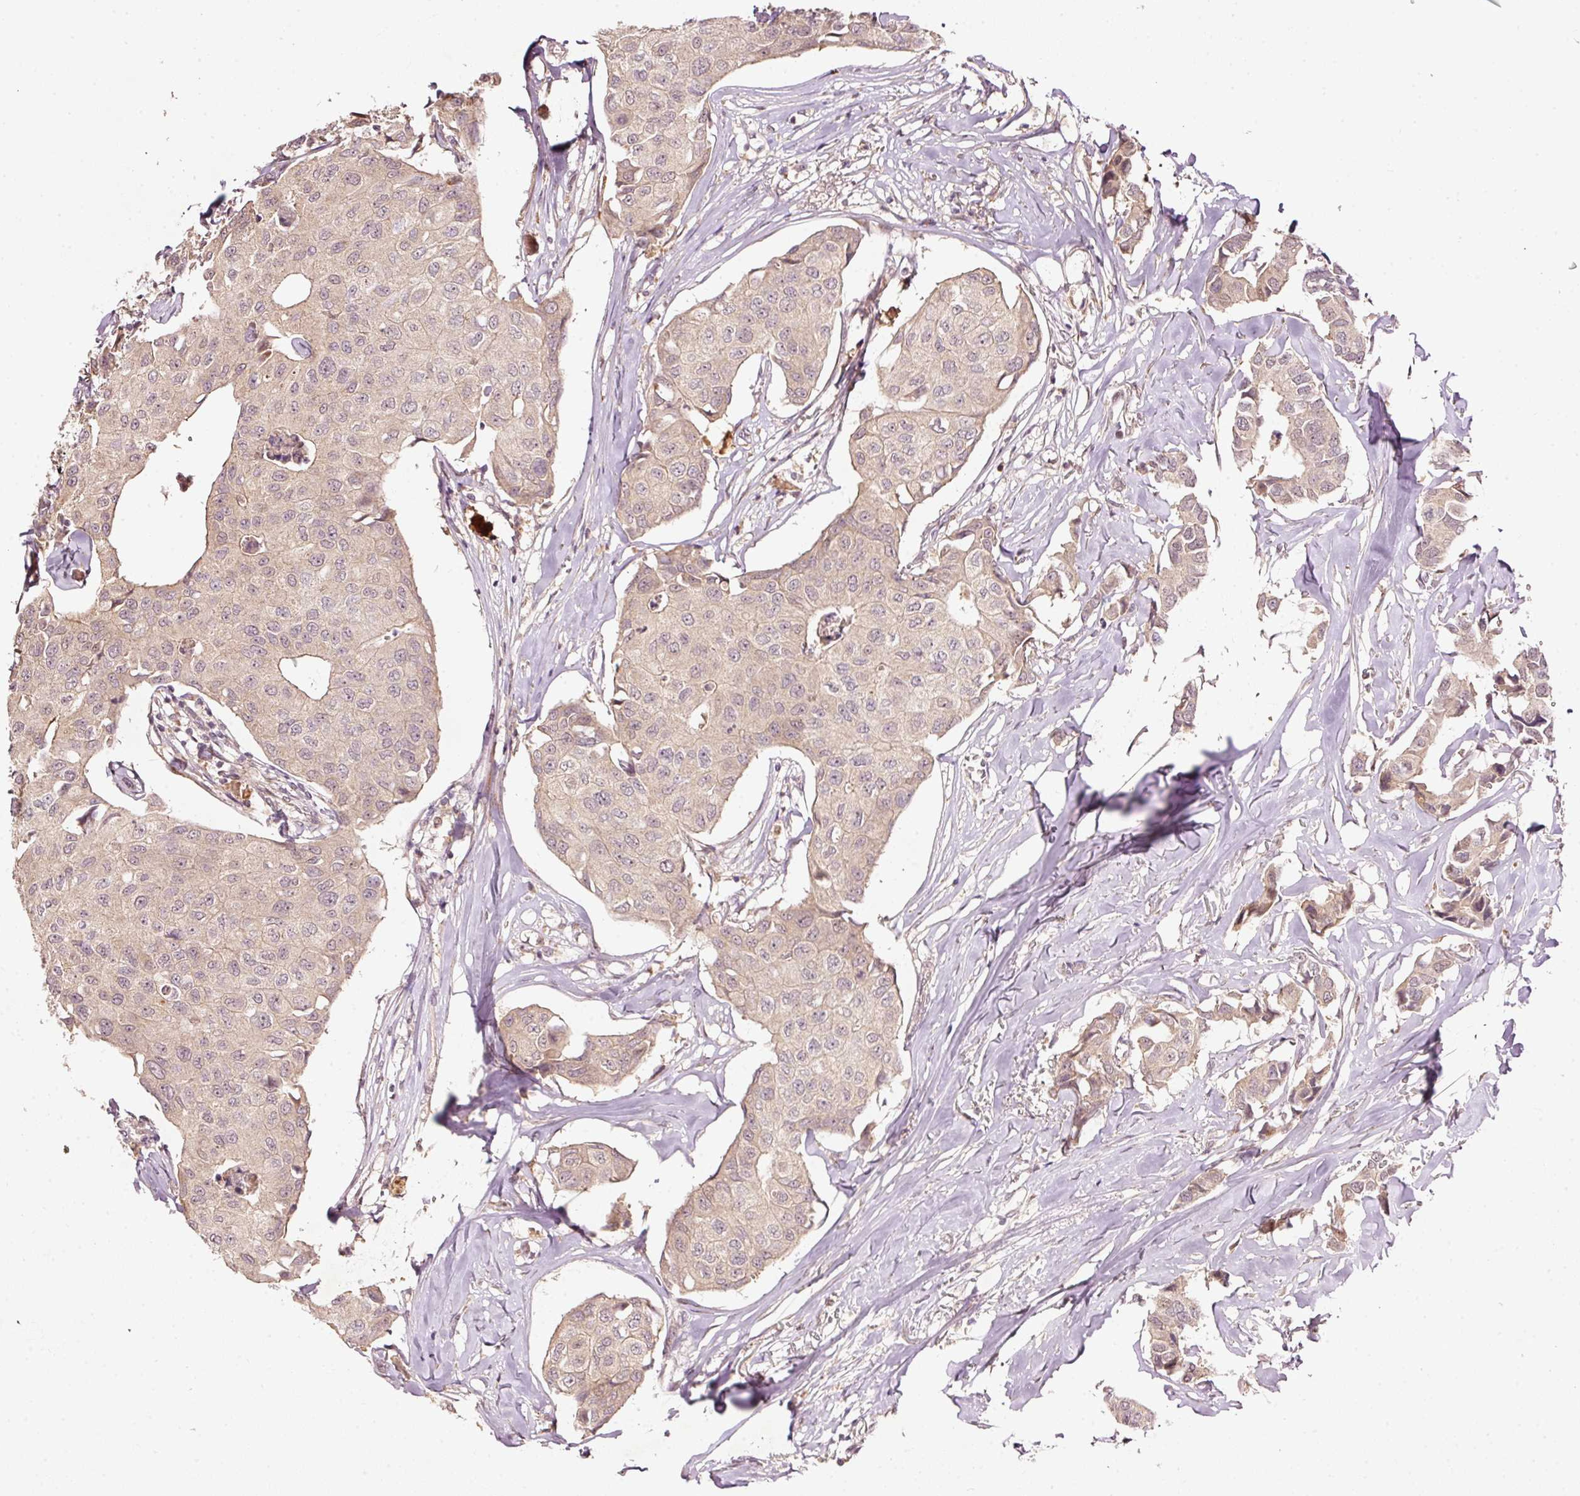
{"staining": {"intensity": "weak", "quantity": "<25%", "location": "cytoplasmic/membranous"}, "tissue": "breast cancer", "cell_type": "Tumor cells", "image_type": "cancer", "snomed": [{"axis": "morphology", "description": "Duct carcinoma"}, {"axis": "topography", "description": "Breast"}], "caption": "This micrograph is of breast cancer (infiltrating ductal carcinoma) stained with immunohistochemistry (IHC) to label a protein in brown with the nuclei are counter-stained blue. There is no positivity in tumor cells.", "gene": "PCDHB1", "patient": {"sex": "female", "age": 80}}